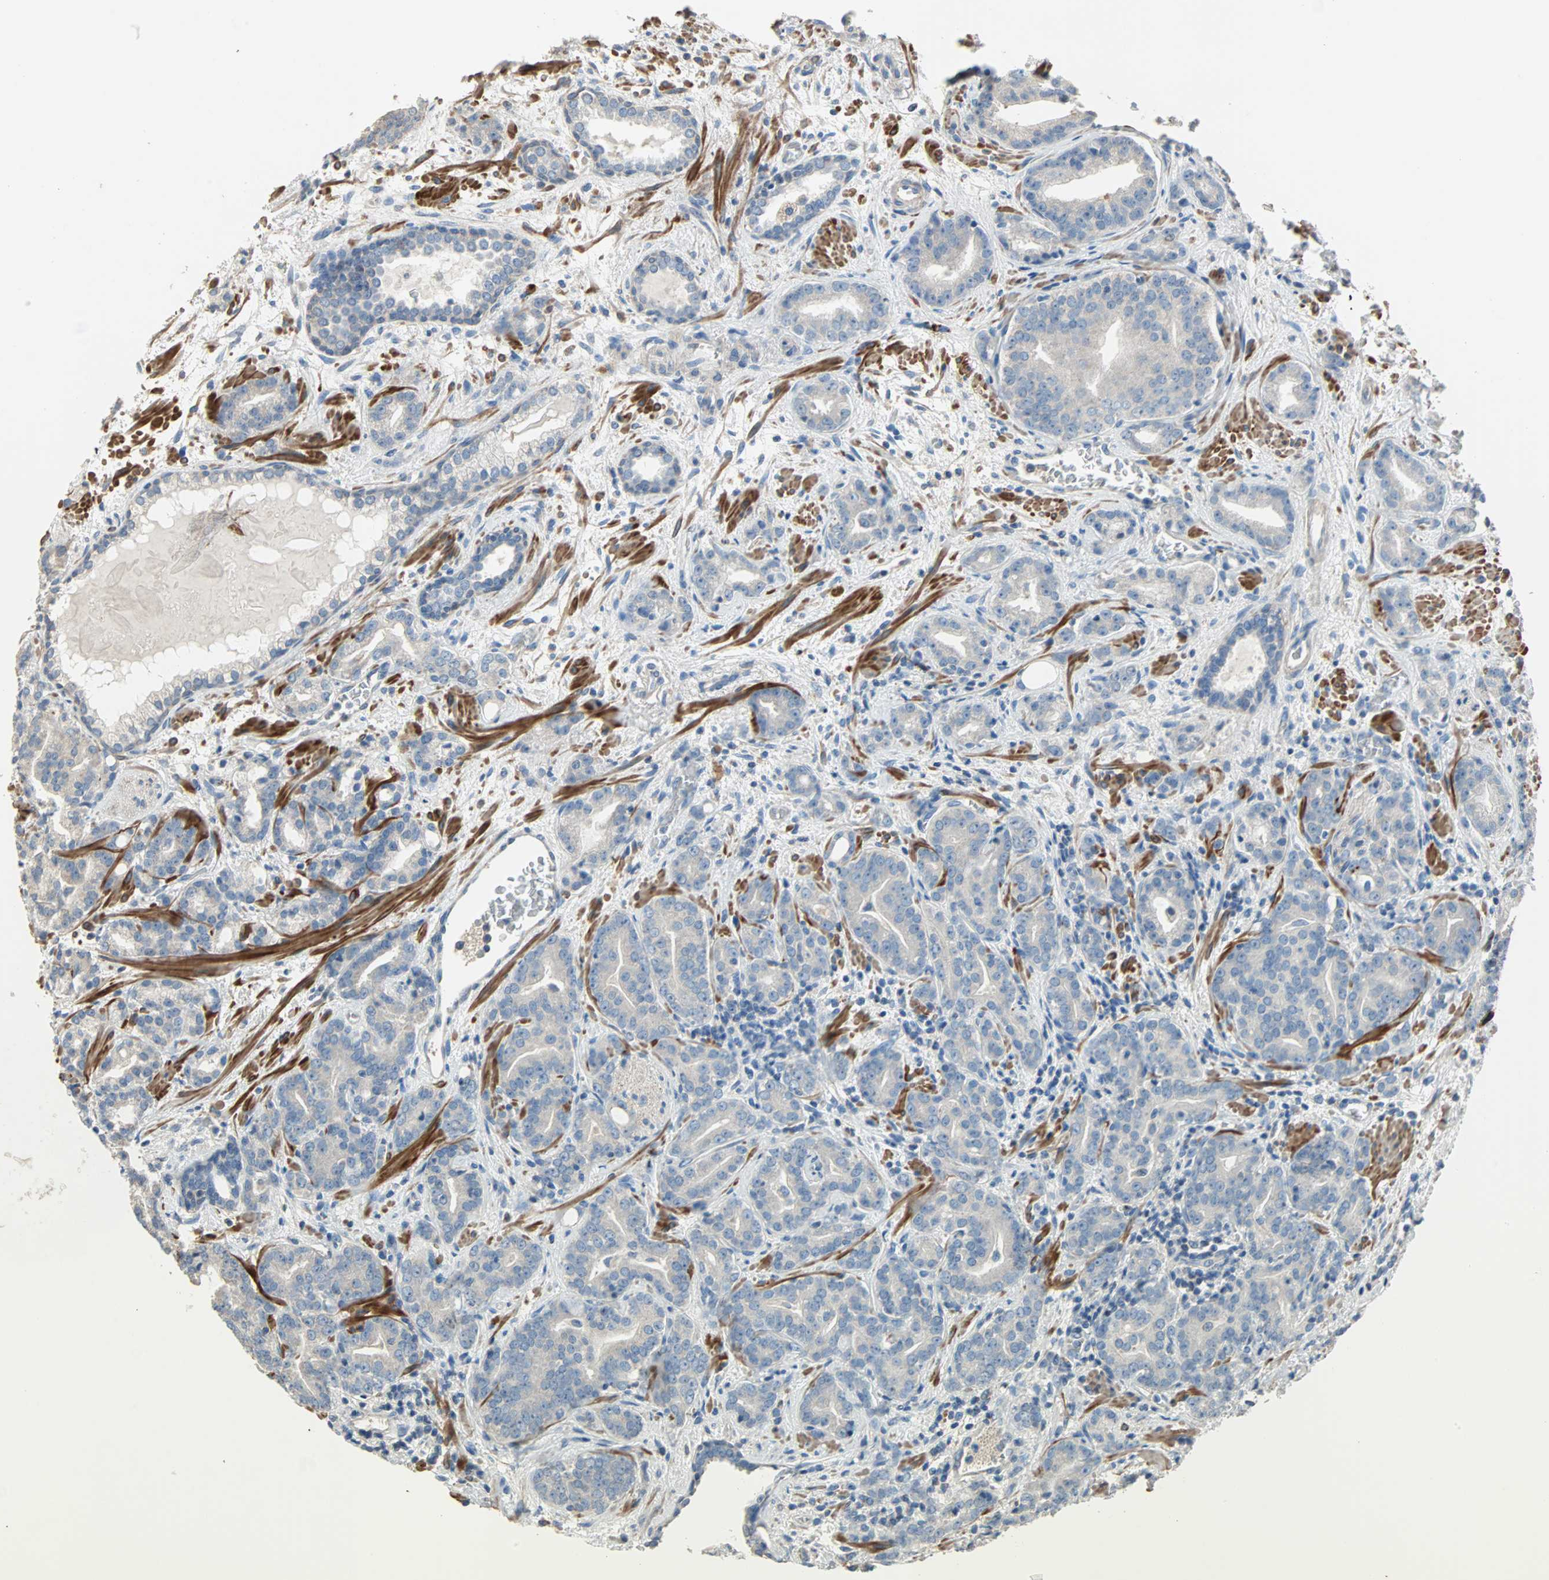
{"staining": {"intensity": "negative", "quantity": "none", "location": "none"}, "tissue": "prostate cancer", "cell_type": "Tumor cells", "image_type": "cancer", "snomed": [{"axis": "morphology", "description": "Adenocarcinoma, Low grade"}, {"axis": "topography", "description": "Prostate"}], "caption": "IHC micrograph of neoplastic tissue: human prostate low-grade adenocarcinoma stained with DAB displays no significant protein positivity in tumor cells.", "gene": "ACVRL1", "patient": {"sex": "male", "age": 63}}